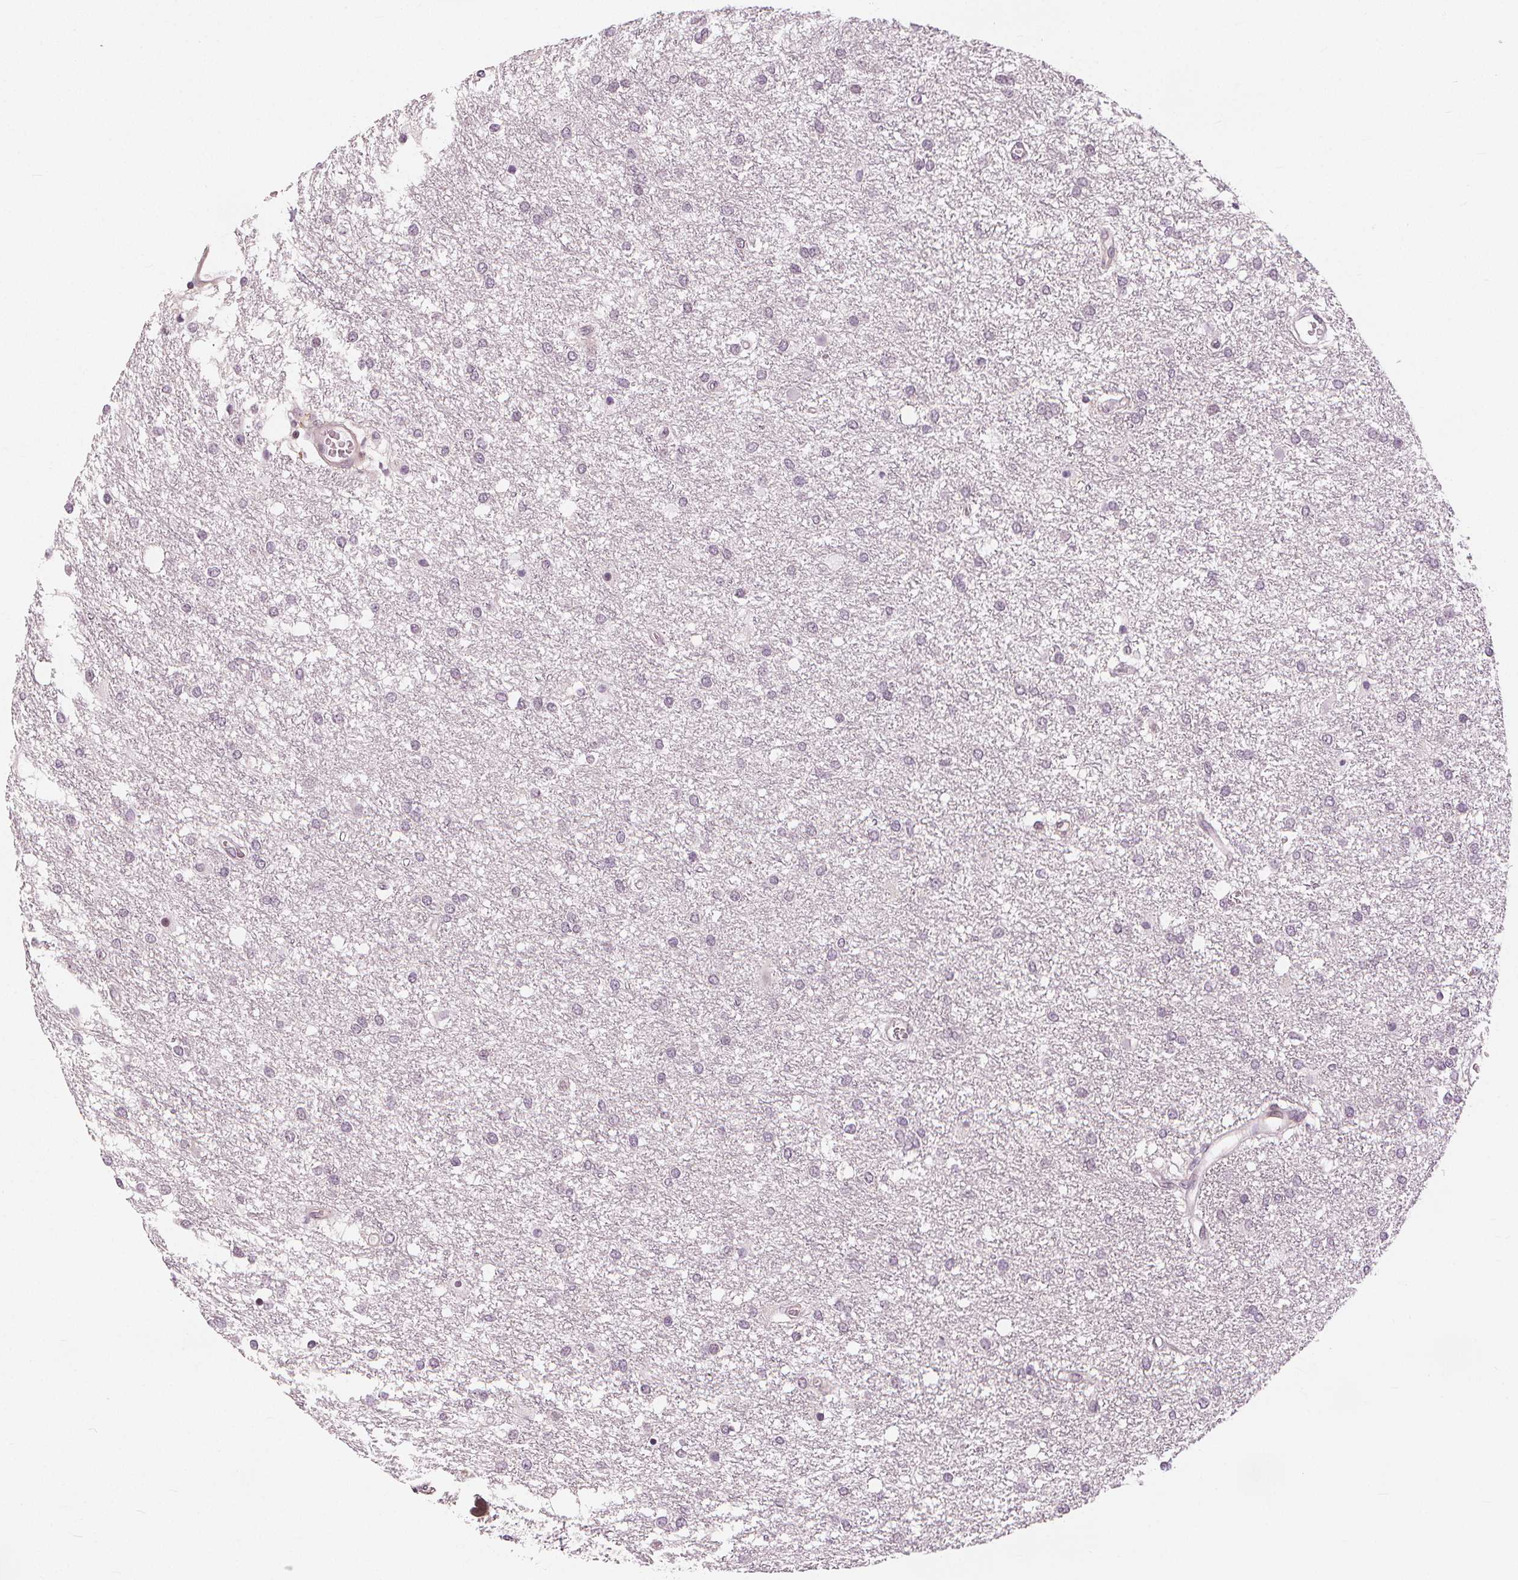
{"staining": {"intensity": "negative", "quantity": "none", "location": "none"}, "tissue": "glioma", "cell_type": "Tumor cells", "image_type": "cancer", "snomed": [{"axis": "morphology", "description": "Glioma, malignant, High grade"}, {"axis": "topography", "description": "Brain"}], "caption": "A micrograph of human glioma is negative for staining in tumor cells. (Stains: DAB IHC with hematoxylin counter stain, Microscopy: brightfield microscopy at high magnification).", "gene": "SLC34A1", "patient": {"sex": "female", "age": 61}}